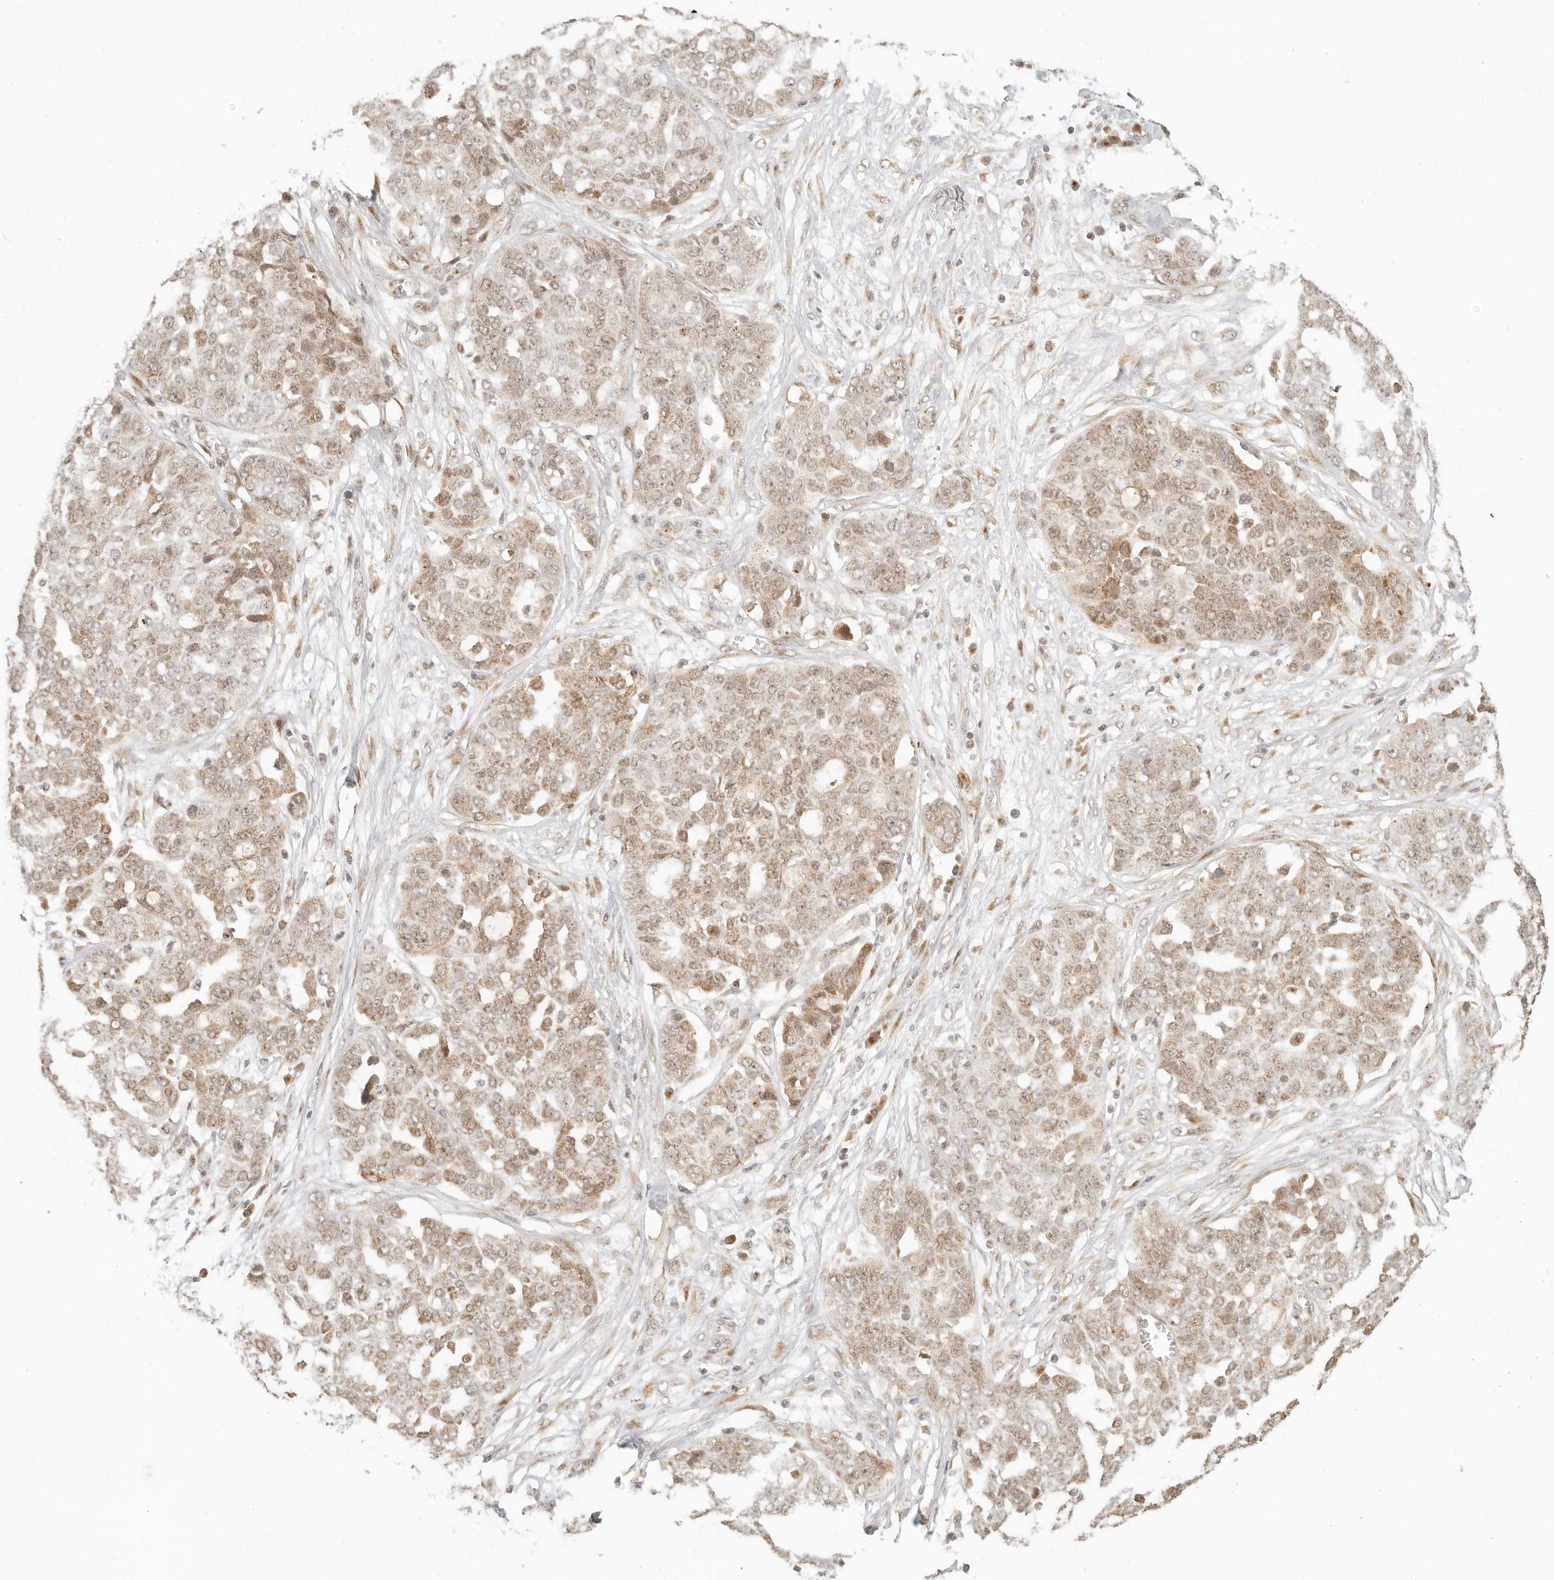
{"staining": {"intensity": "weak", "quantity": ">75%", "location": "cytoplasmic/membranous,nuclear"}, "tissue": "ovarian cancer", "cell_type": "Tumor cells", "image_type": "cancer", "snomed": [{"axis": "morphology", "description": "Cystadenocarcinoma, serous, NOS"}, {"axis": "topography", "description": "Soft tissue"}, {"axis": "topography", "description": "Ovary"}], "caption": "Serous cystadenocarcinoma (ovarian) tissue displays weak cytoplasmic/membranous and nuclear staining in approximately >75% of tumor cells, visualized by immunohistochemistry.", "gene": "INTS11", "patient": {"sex": "female", "age": 57}}